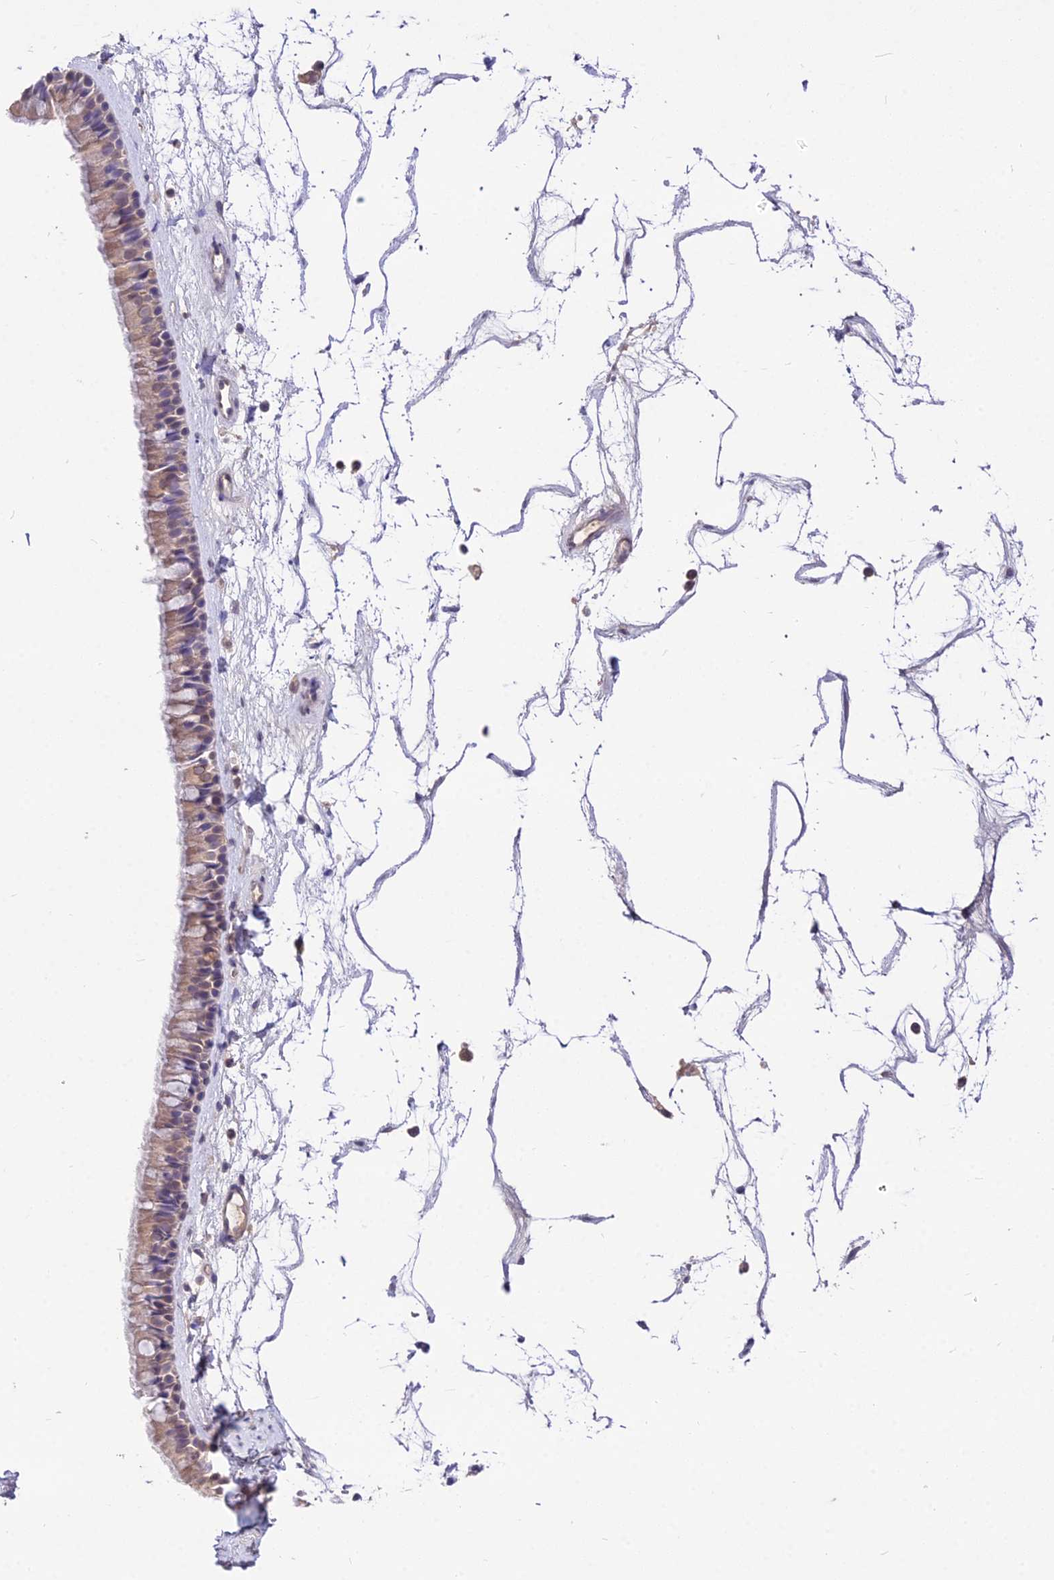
{"staining": {"intensity": "weak", "quantity": ">75%", "location": "cytoplasmic/membranous"}, "tissue": "nasopharynx", "cell_type": "Respiratory epithelial cells", "image_type": "normal", "snomed": [{"axis": "morphology", "description": "Normal tissue, NOS"}, {"axis": "topography", "description": "Nasopharynx"}], "caption": "Brown immunohistochemical staining in unremarkable human nasopharynx demonstrates weak cytoplasmic/membranous staining in approximately >75% of respiratory epithelial cells.", "gene": "PGK1", "patient": {"sex": "male", "age": 64}}